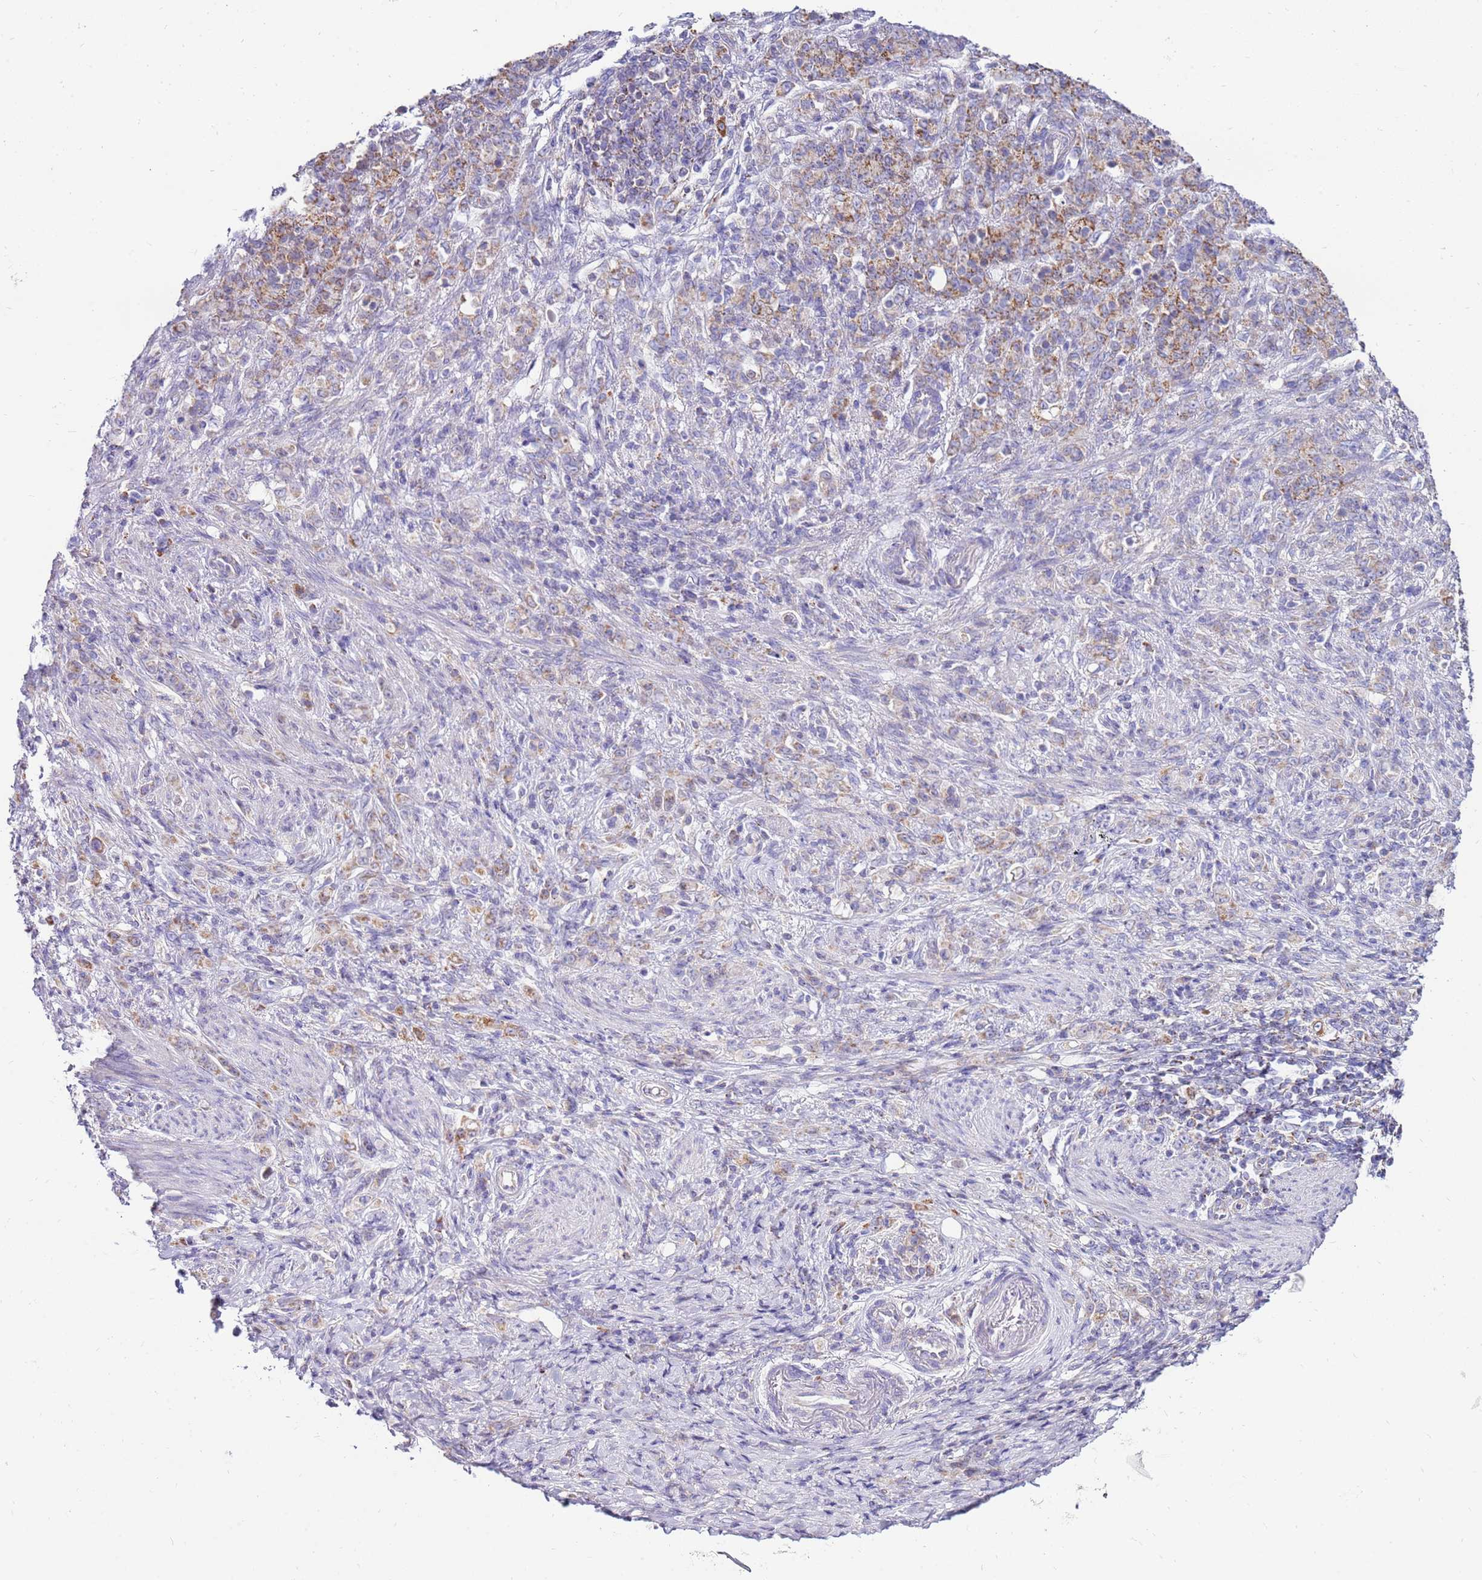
{"staining": {"intensity": "moderate", "quantity": "<25%", "location": "cytoplasmic/membranous"}, "tissue": "stomach cancer", "cell_type": "Tumor cells", "image_type": "cancer", "snomed": [{"axis": "morphology", "description": "Adenocarcinoma, NOS"}, {"axis": "topography", "description": "Stomach"}], "caption": "About <25% of tumor cells in stomach cancer (adenocarcinoma) demonstrate moderate cytoplasmic/membranous protein staining as visualized by brown immunohistochemical staining.", "gene": "IGF1R", "patient": {"sex": "female", "age": 79}}